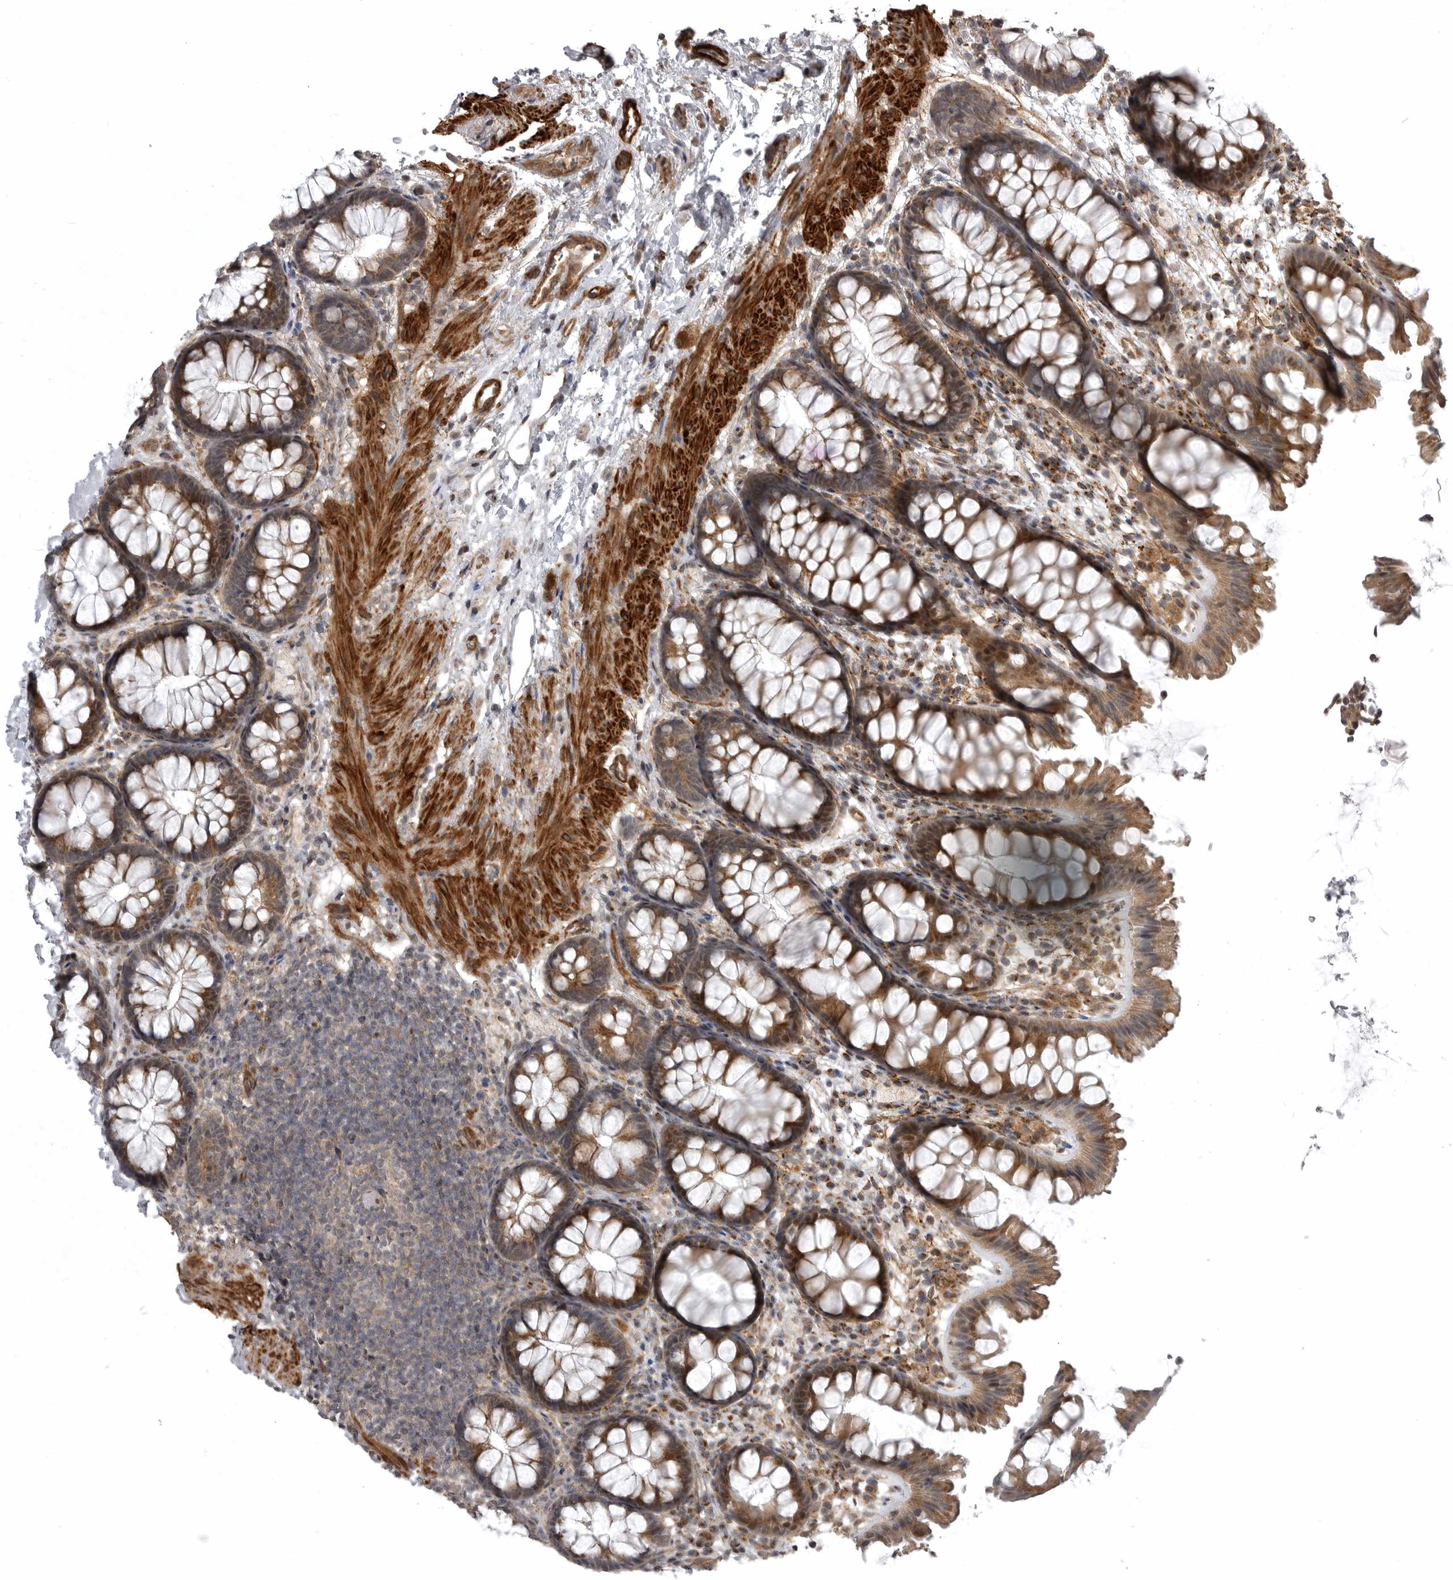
{"staining": {"intensity": "strong", "quantity": ">75%", "location": "cytoplasmic/membranous"}, "tissue": "colon", "cell_type": "Endothelial cells", "image_type": "normal", "snomed": [{"axis": "morphology", "description": "Normal tissue, NOS"}, {"axis": "topography", "description": "Colon"}], "caption": "This histopathology image shows immunohistochemistry staining of unremarkable colon, with high strong cytoplasmic/membranous expression in about >75% of endothelial cells.", "gene": "SNX16", "patient": {"sex": "female", "age": 62}}